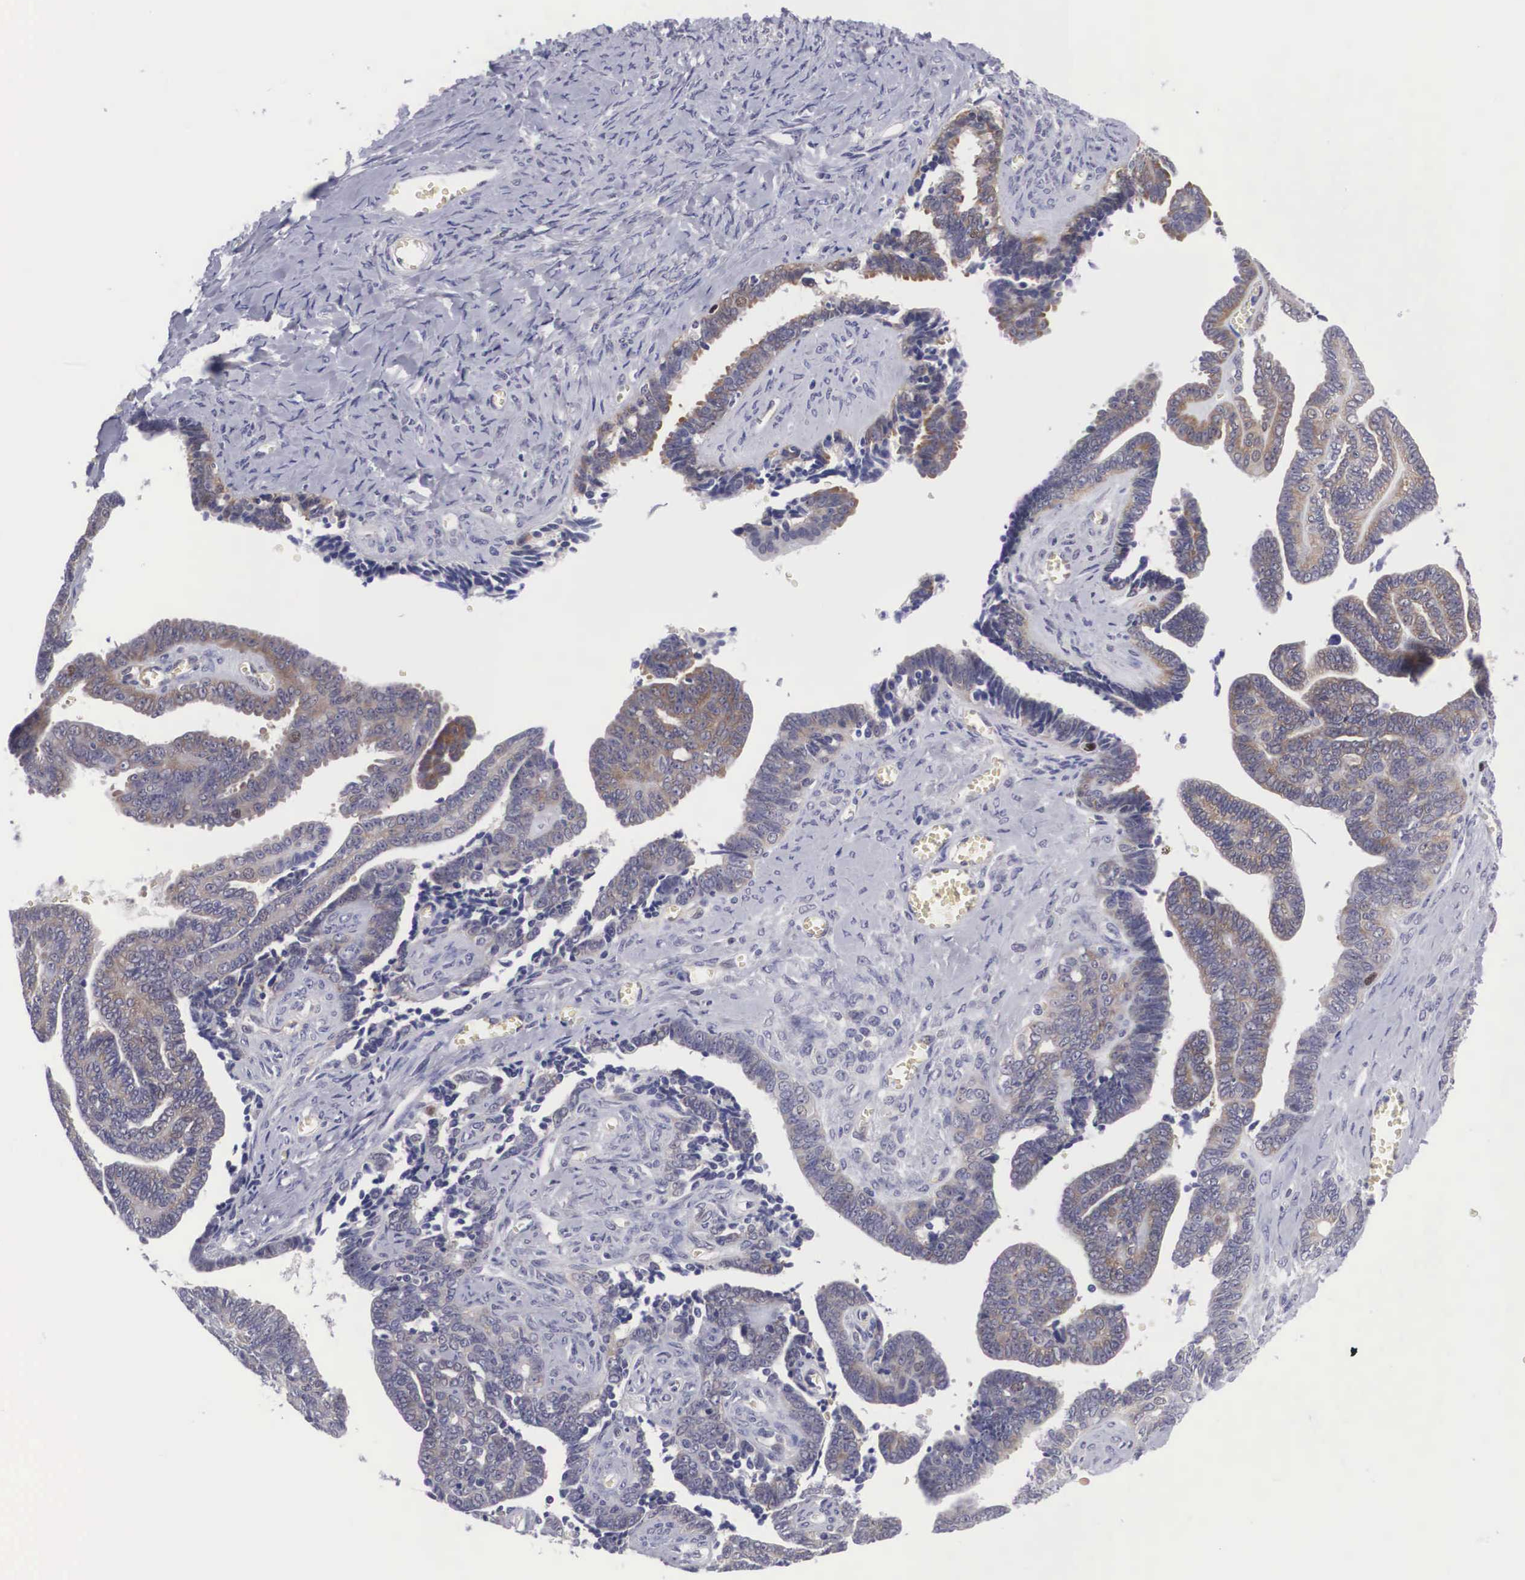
{"staining": {"intensity": "moderate", "quantity": "<25%", "location": "nuclear"}, "tissue": "ovarian cancer", "cell_type": "Tumor cells", "image_type": "cancer", "snomed": [{"axis": "morphology", "description": "Cystadenocarcinoma, serous, NOS"}, {"axis": "topography", "description": "Ovary"}], "caption": "Protein staining of serous cystadenocarcinoma (ovarian) tissue displays moderate nuclear staining in approximately <25% of tumor cells. Nuclei are stained in blue.", "gene": "MAST4", "patient": {"sex": "female", "age": 71}}